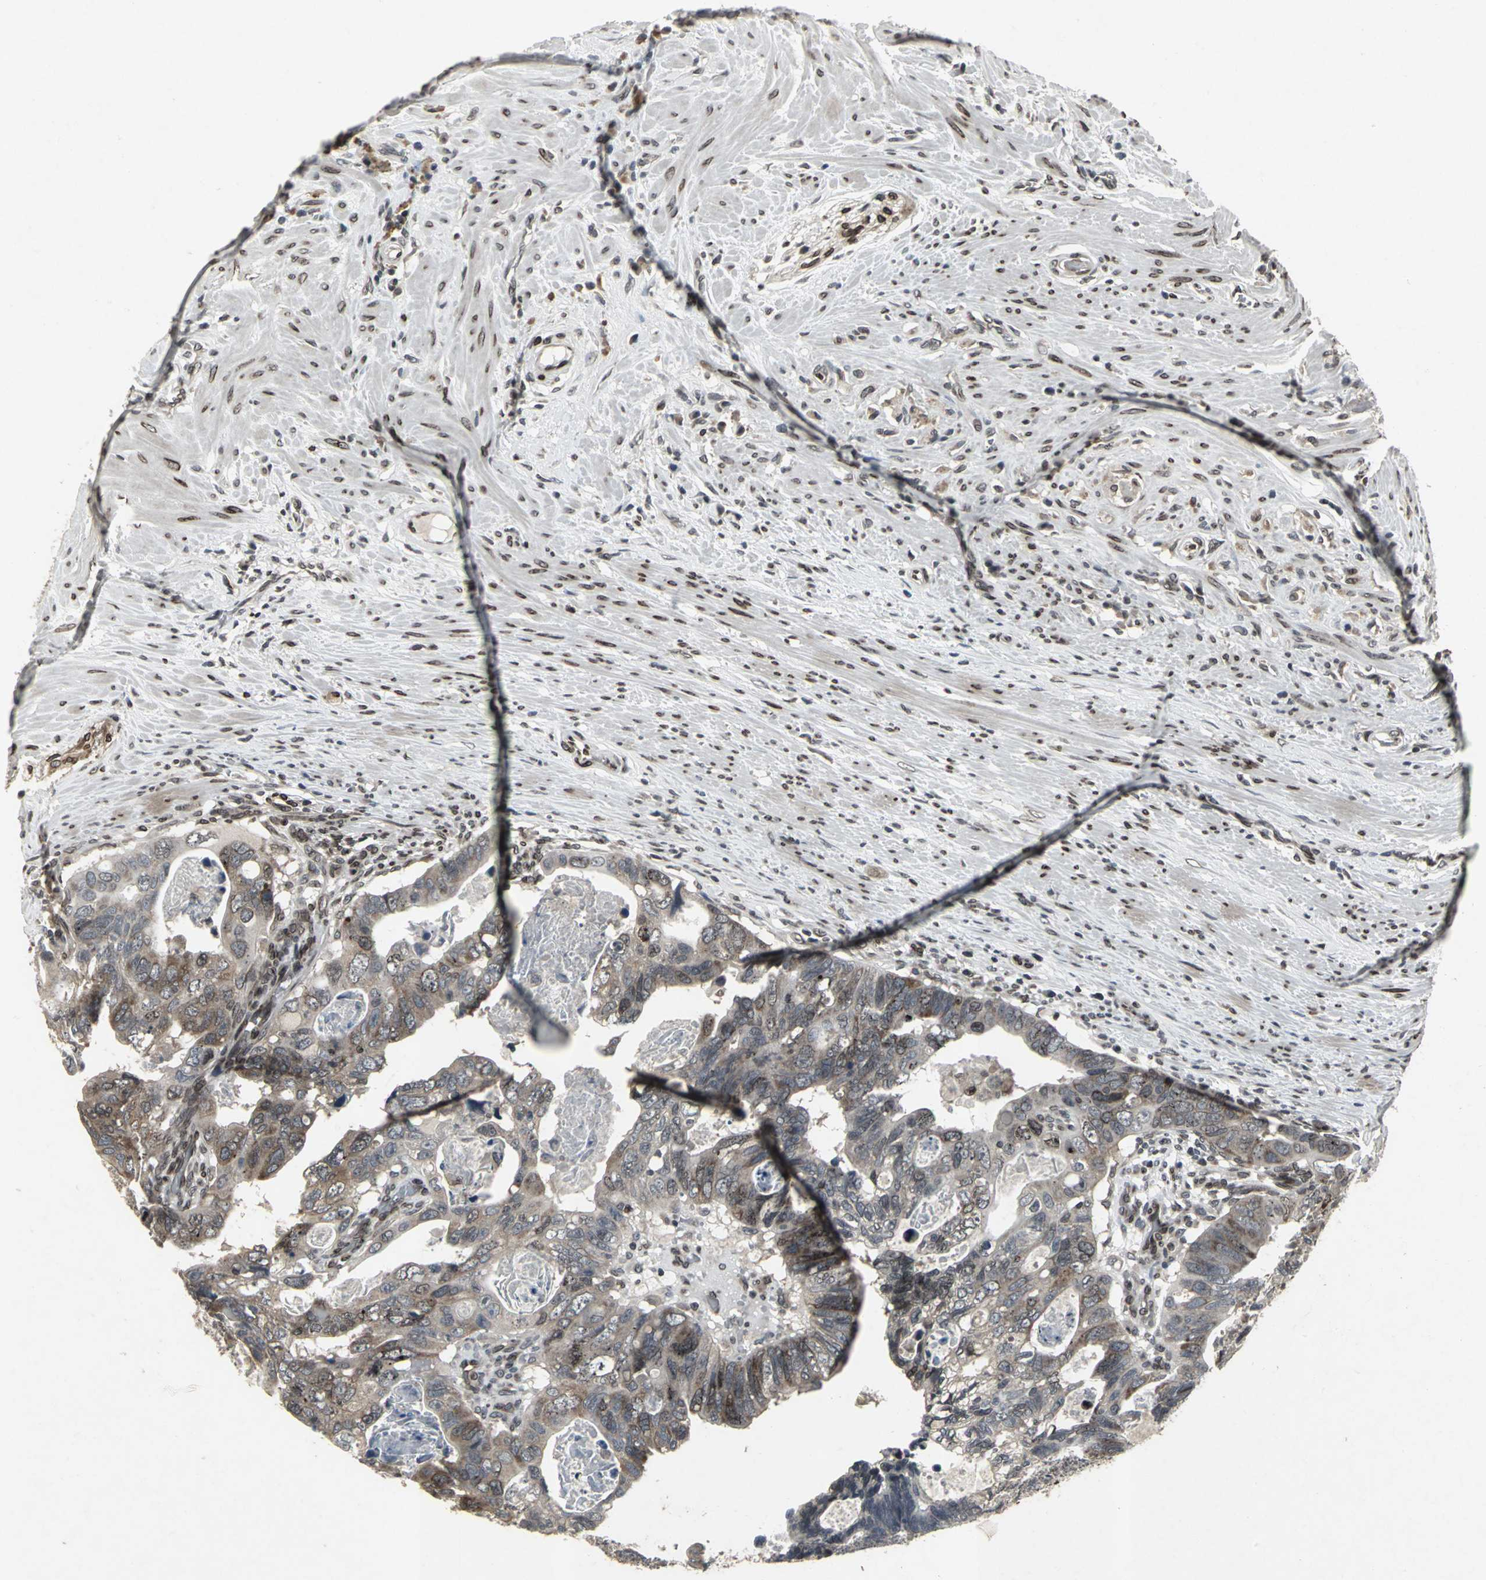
{"staining": {"intensity": "moderate", "quantity": "25%-75%", "location": "cytoplasmic/membranous,nuclear"}, "tissue": "colorectal cancer", "cell_type": "Tumor cells", "image_type": "cancer", "snomed": [{"axis": "morphology", "description": "Adenocarcinoma, NOS"}, {"axis": "topography", "description": "Rectum"}], "caption": "A medium amount of moderate cytoplasmic/membranous and nuclear staining is present in about 25%-75% of tumor cells in adenocarcinoma (colorectal) tissue. (Brightfield microscopy of DAB IHC at high magnification).", "gene": "SH2B3", "patient": {"sex": "male", "age": 53}}